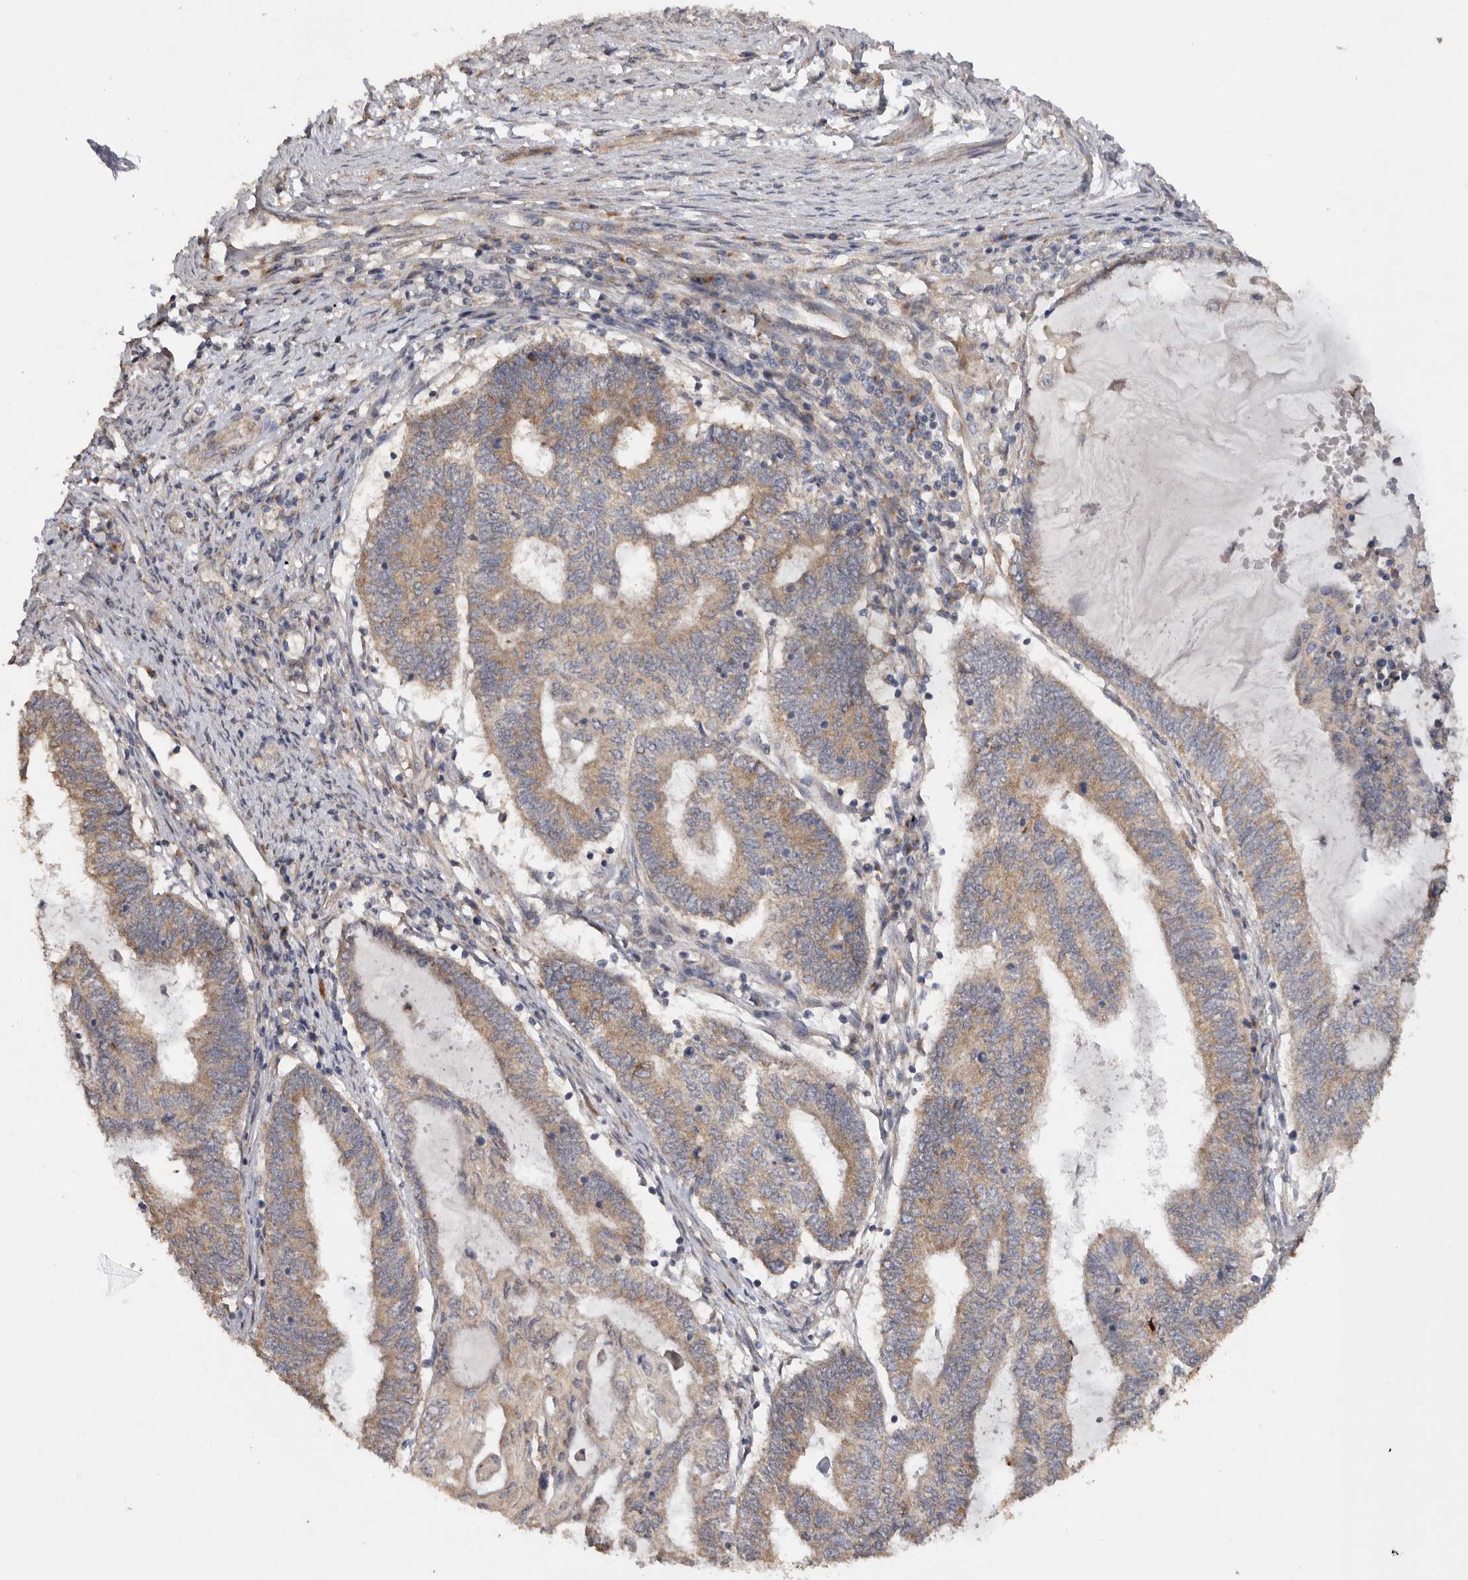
{"staining": {"intensity": "moderate", "quantity": ">75%", "location": "cytoplasmic/membranous"}, "tissue": "endometrial cancer", "cell_type": "Tumor cells", "image_type": "cancer", "snomed": [{"axis": "morphology", "description": "Adenocarcinoma, NOS"}, {"axis": "topography", "description": "Uterus"}, {"axis": "topography", "description": "Endometrium"}], "caption": "Tumor cells exhibit medium levels of moderate cytoplasmic/membranous expression in approximately >75% of cells in endometrial cancer. The staining is performed using DAB (3,3'-diaminobenzidine) brown chromogen to label protein expression. The nuclei are counter-stained blue using hematoxylin.", "gene": "PODXL2", "patient": {"sex": "female", "age": 70}}